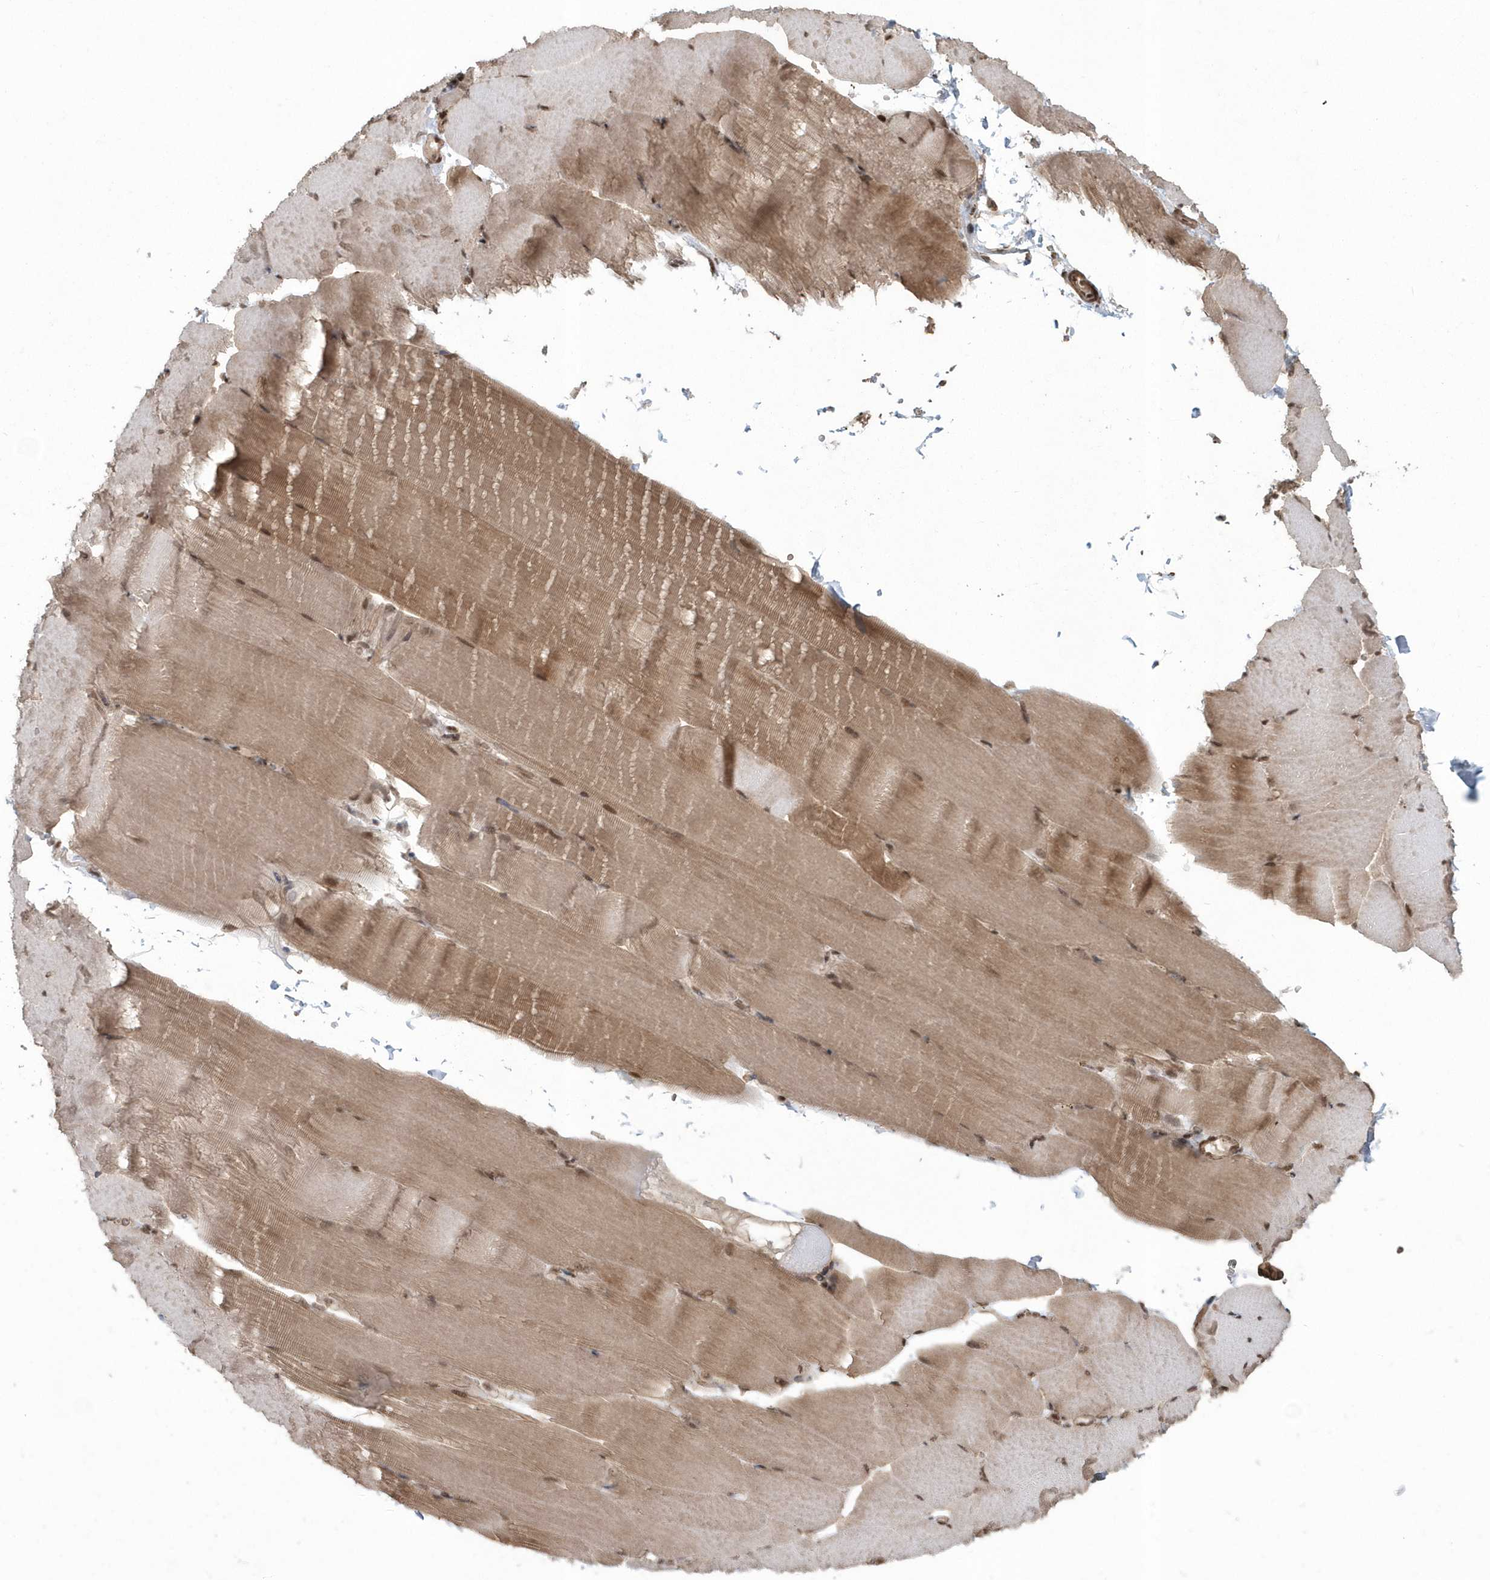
{"staining": {"intensity": "moderate", "quantity": ">75%", "location": "cytoplasmic/membranous,nuclear"}, "tissue": "skeletal muscle", "cell_type": "Myocytes", "image_type": "normal", "snomed": [{"axis": "morphology", "description": "Normal tissue, NOS"}, {"axis": "topography", "description": "Skeletal muscle"}, {"axis": "topography", "description": "Parathyroid gland"}], "caption": "Benign skeletal muscle demonstrates moderate cytoplasmic/membranous,nuclear positivity in about >75% of myocytes, visualized by immunohistochemistry.", "gene": "EPB41L4A", "patient": {"sex": "female", "age": 37}}